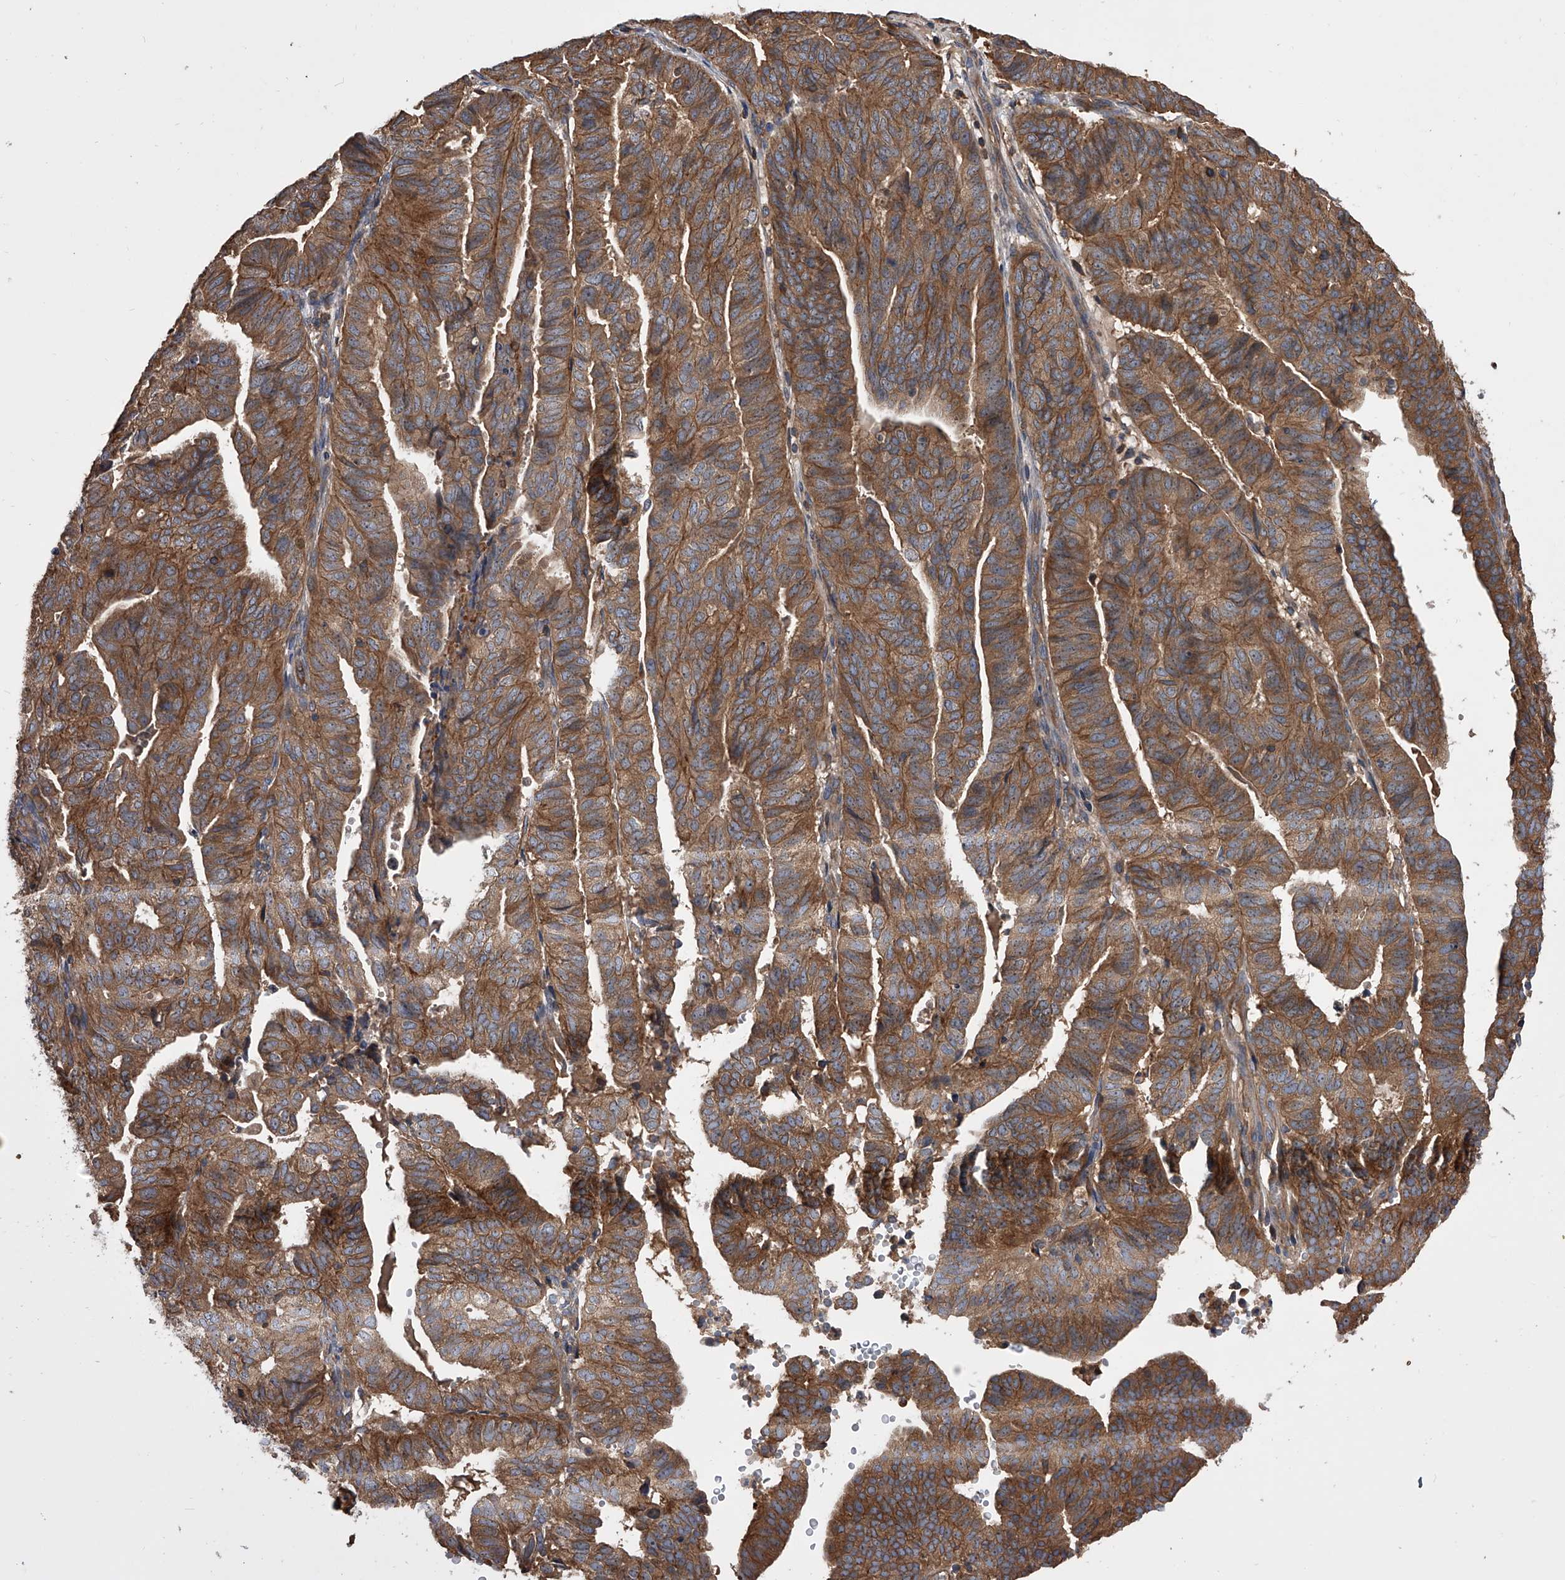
{"staining": {"intensity": "moderate", "quantity": ">75%", "location": "cytoplasmic/membranous"}, "tissue": "endometrial cancer", "cell_type": "Tumor cells", "image_type": "cancer", "snomed": [{"axis": "morphology", "description": "Adenocarcinoma, NOS"}, {"axis": "topography", "description": "Uterus"}], "caption": "Protein analysis of endometrial cancer tissue reveals moderate cytoplasmic/membranous expression in about >75% of tumor cells.", "gene": "CUL7", "patient": {"sex": "female", "age": 77}}